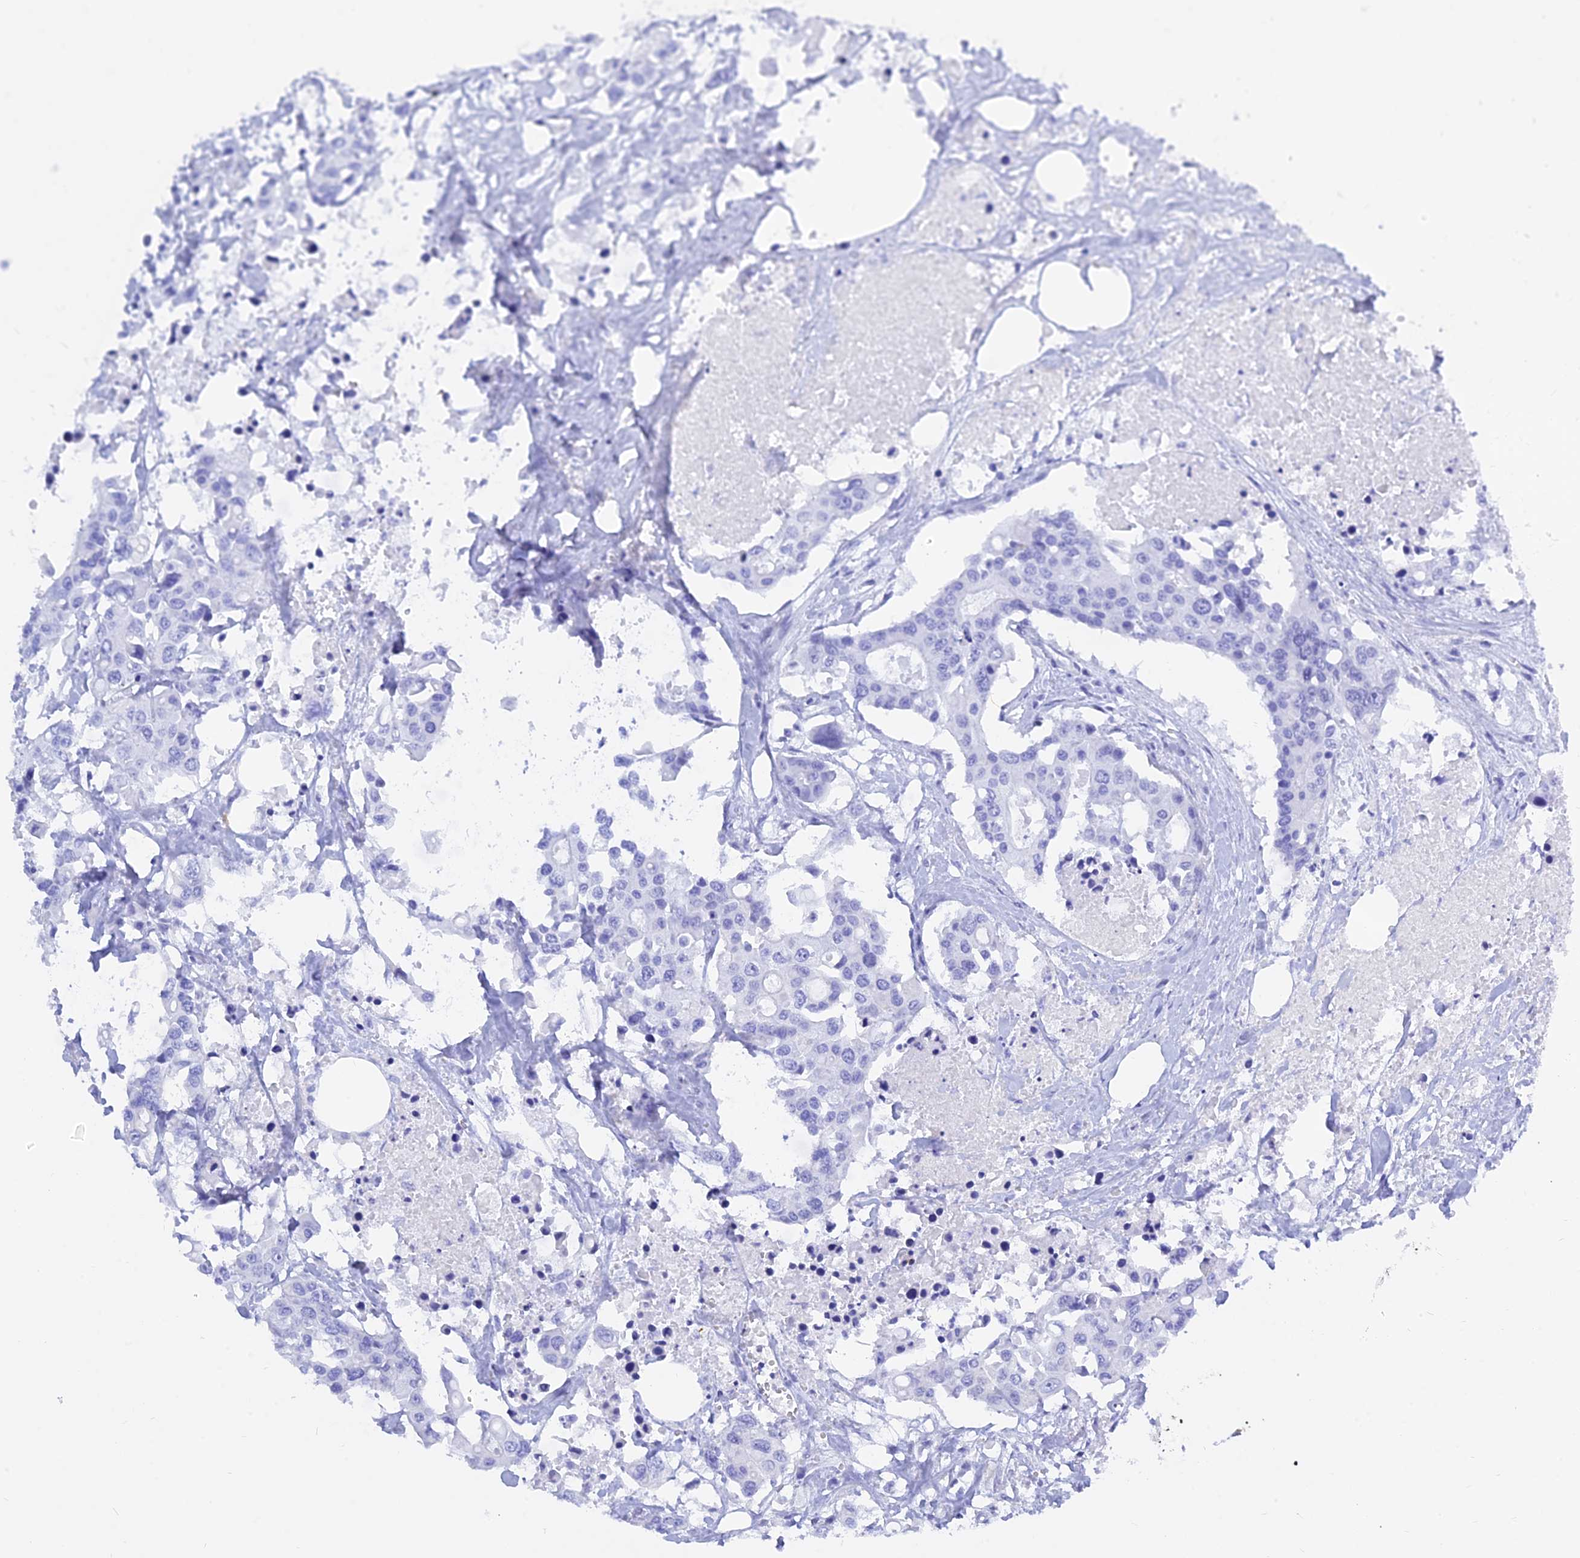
{"staining": {"intensity": "negative", "quantity": "none", "location": "none"}, "tissue": "colorectal cancer", "cell_type": "Tumor cells", "image_type": "cancer", "snomed": [{"axis": "morphology", "description": "Adenocarcinoma, NOS"}, {"axis": "topography", "description": "Colon"}], "caption": "DAB (3,3'-diaminobenzidine) immunohistochemical staining of human colorectal cancer displays no significant positivity in tumor cells.", "gene": "MBD3L1", "patient": {"sex": "male", "age": 77}}